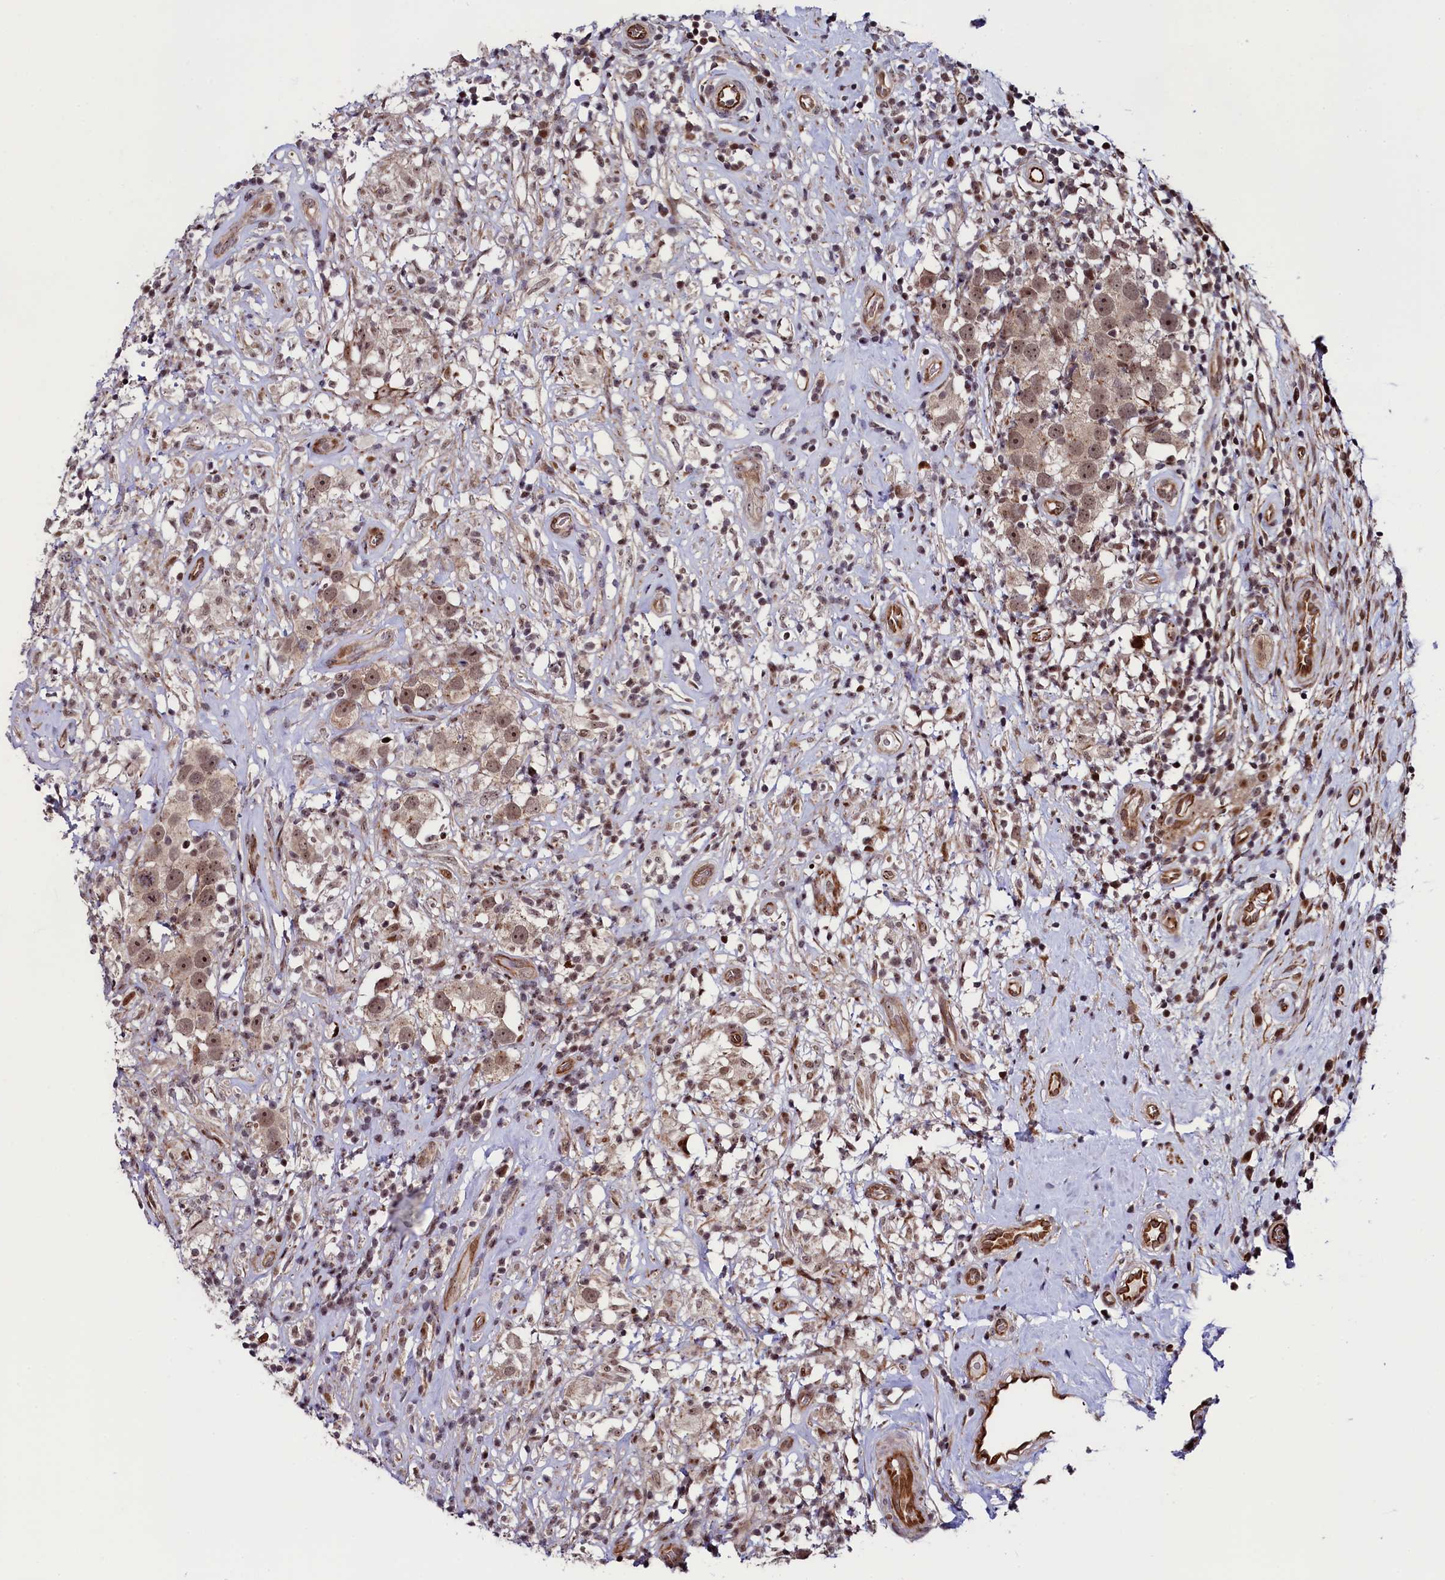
{"staining": {"intensity": "moderate", "quantity": ">75%", "location": "nuclear"}, "tissue": "testis cancer", "cell_type": "Tumor cells", "image_type": "cancer", "snomed": [{"axis": "morphology", "description": "Seminoma, NOS"}, {"axis": "topography", "description": "Testis"}], "caption": "Protein expression by immunohistochemistry reveals moderate nuclear staining in about >75% of tumor cells in testis seminoma.", "gene": "LEO1", "patient": {"sex": "male", "age": 49}}